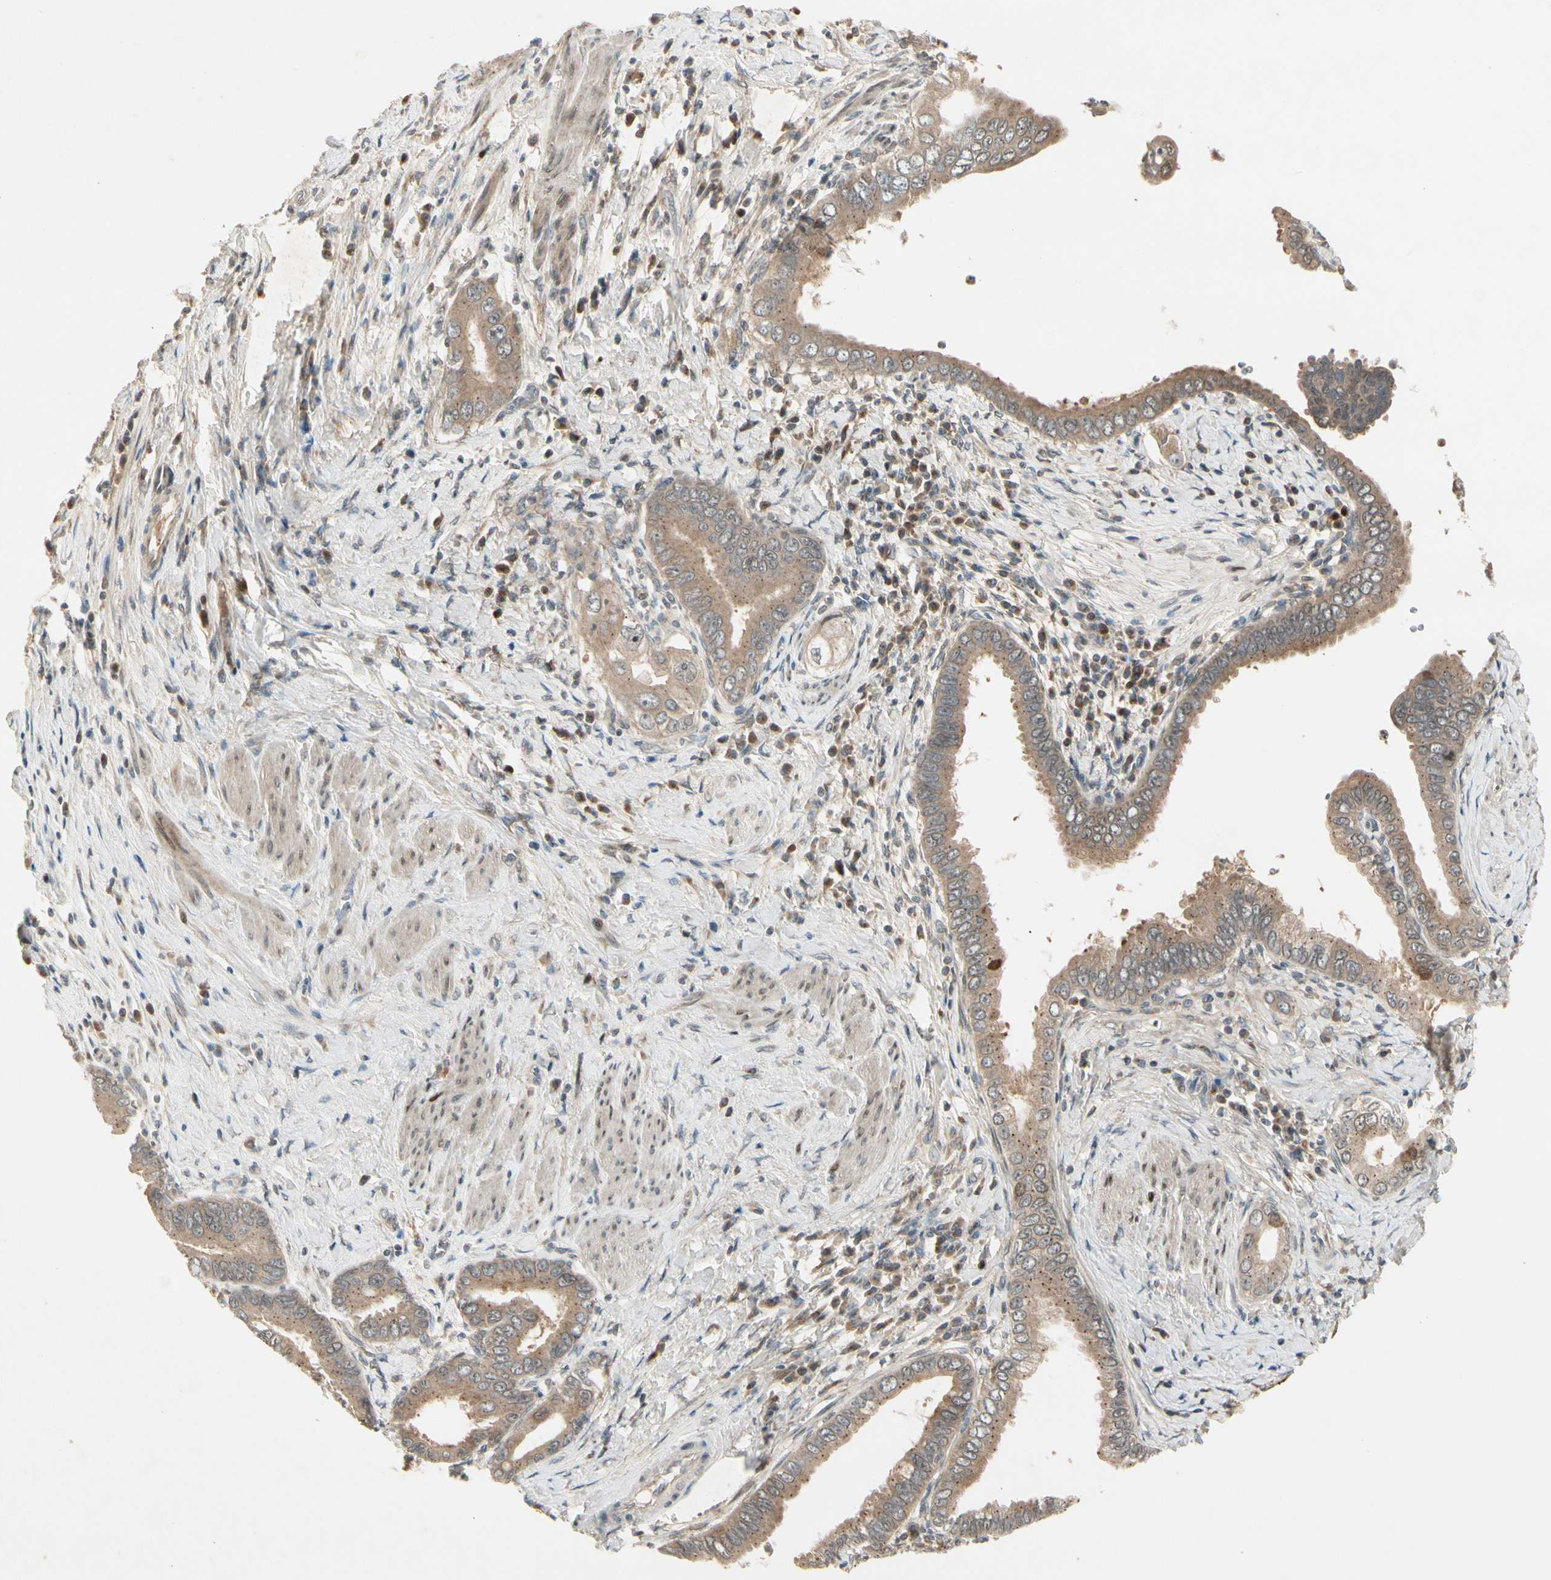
{"staining": {"intensity": "moderate", "quantity": ">75%", "location": "cytoplasmic/membranous"}, "tissue": "pancreatic cancer", "cell_type": "Tumor cells", "image_type": "cancer", "snomed": [{"axis": "morphology", "description": "Normal tissue, NOS"}, {"axis": "topography", "description": "Lymph node"}], "caption": "A medium amount of moderate cytoplasmic/membranous positivity is identified in approximately >75% of tumor cells in pancreatic cancer tissue.", "gene": "FHDC1", "patient": {"sex": "male", "age": 50}}